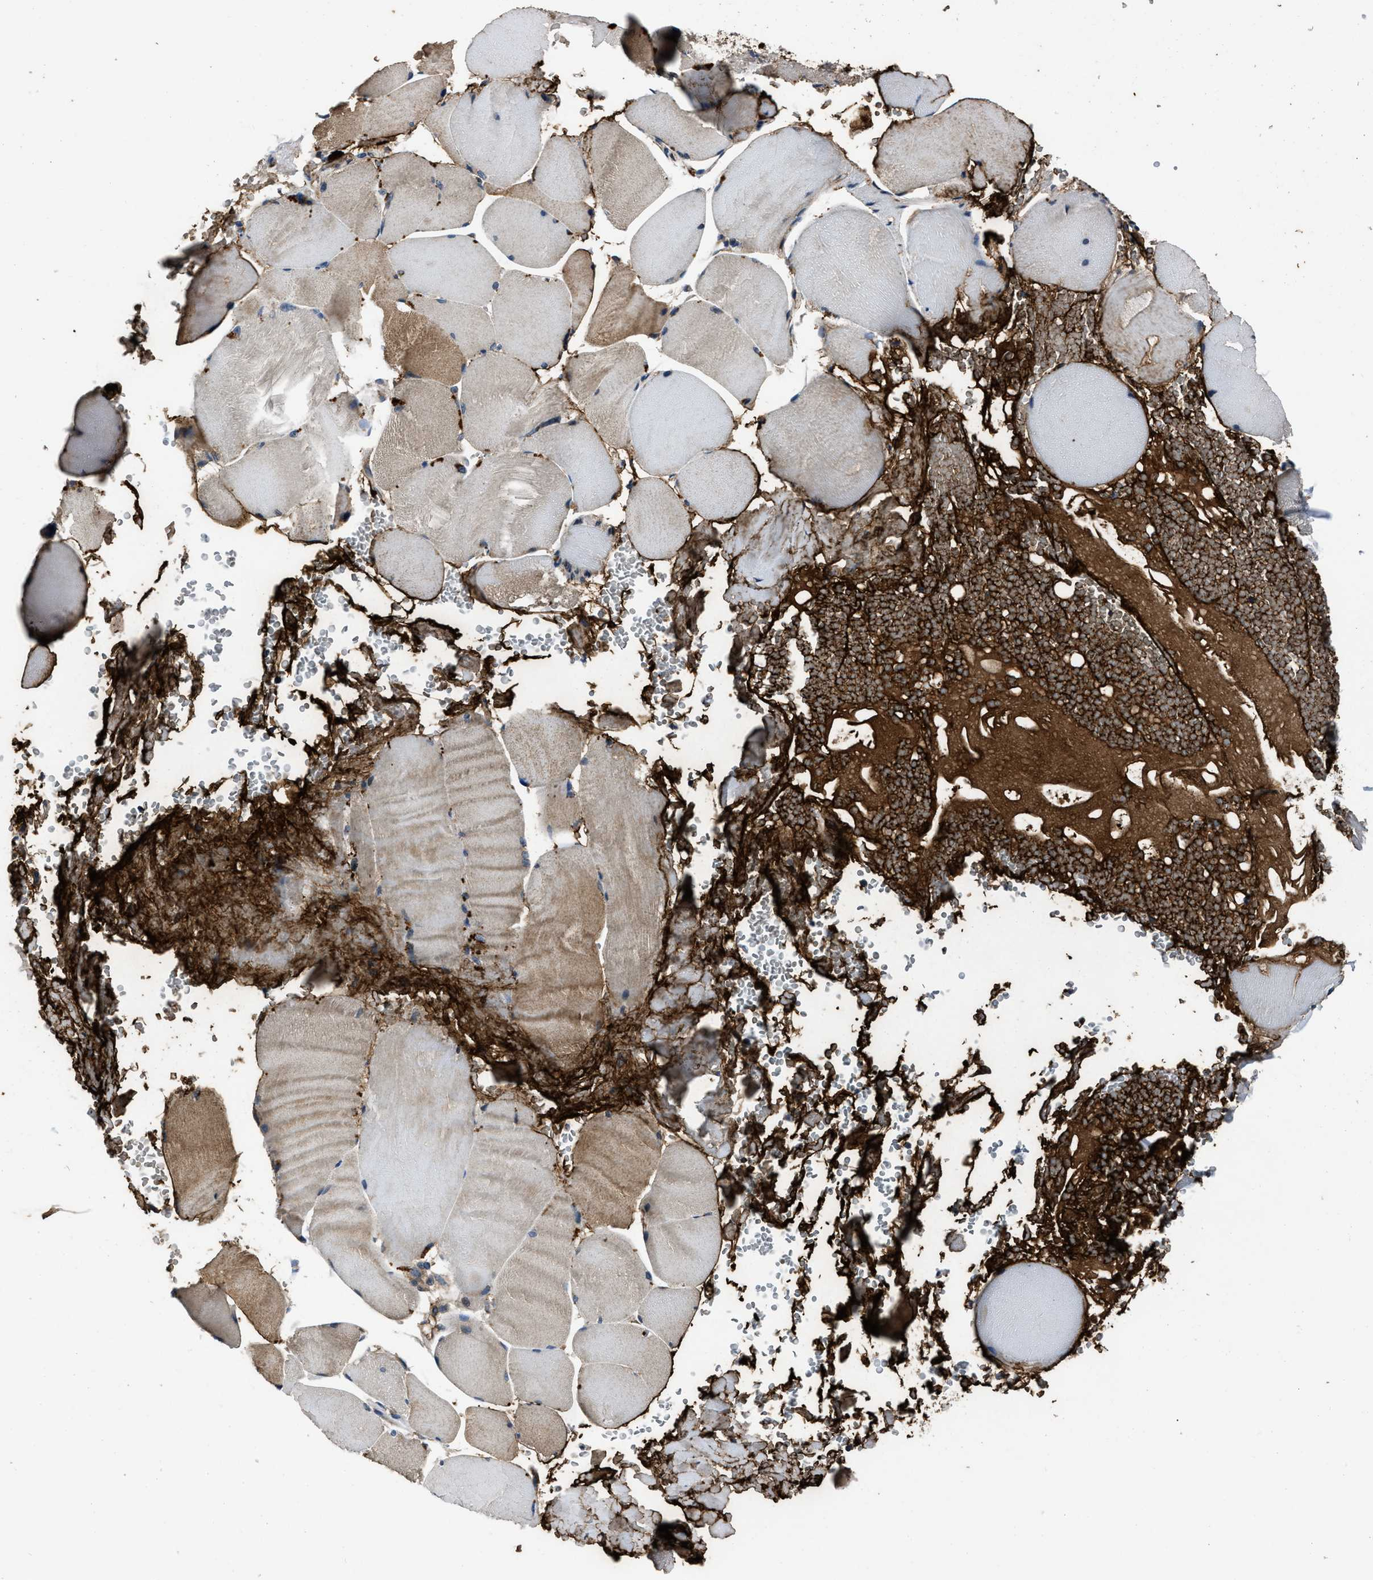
{"staining": {"intensity": "moderate", "quantity": "25%-75%", "location": "cytoplasmic/membranous"}, "tissue": "skeletal muscle", "cell_type": "Myocytes", "image_type": "normal", "snomed": [{"axis": "morphology", "description": "Normal tissue, NOS"}, {"axis": "topography", "description": "Skin"}, {"axis": "topography", "description": "Skeletal muscle"}], "caption": "High-power microscopy captured an immunohistochemistry histopathology image of normal skeletal muscle, revealing moderate cytoplasmic/membranous positivity in about 25%-75% of myocytes. Nuclei are stained in blue.", "gene": "ERC1", "patient": {"sex": "male", "age": 83}}